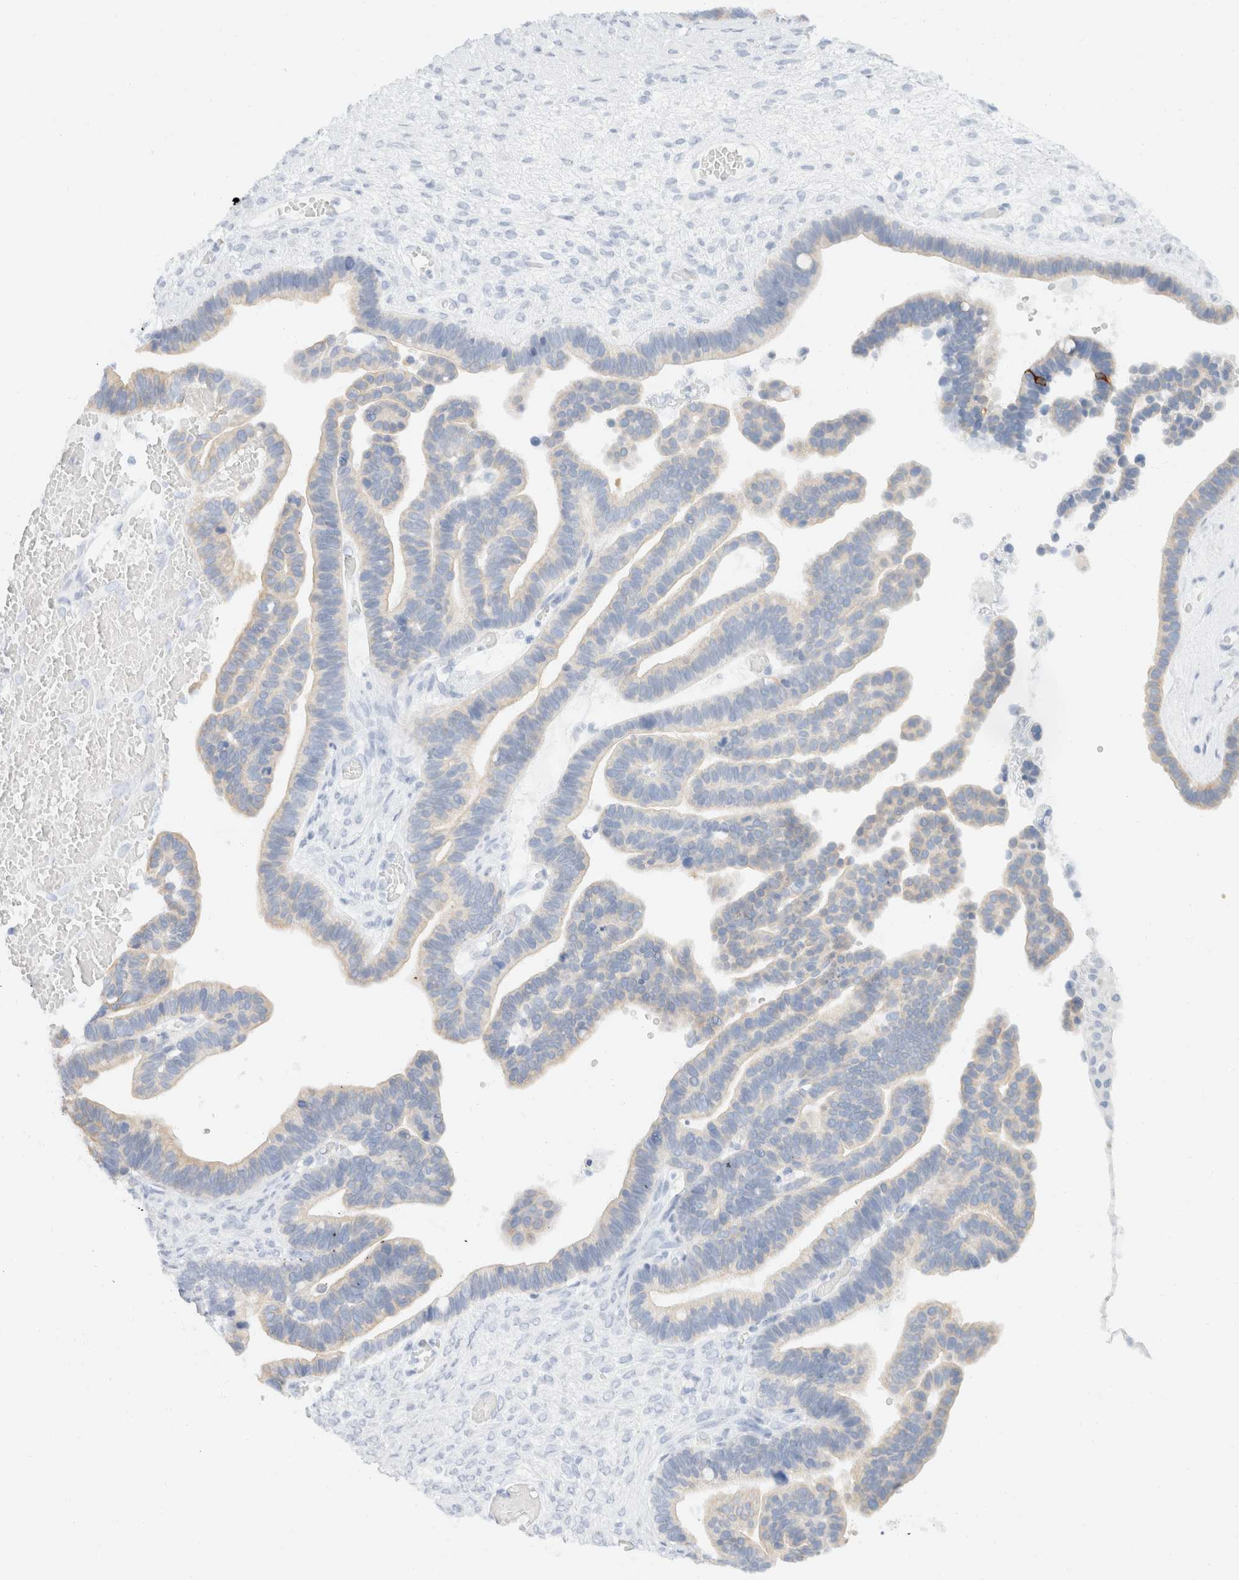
{"staining": {"intensity": "negative", "quantity": "none", "location": "none"}, "tissue": "ovarian cancer", "cell_type": "Tumor cells", "image_type": "cancer", "snomed": [{"axis": "morphology", "description": "Cystadenocarcinoma, serous, NOS"}, {"axis": "topography", "description": "Ovary"}], "caption": "This is an immunohistochemistry (IHC) image of human ovarian cancer. There is no staining in tumor cells.", "gene": "KRT20", "patient": {"sex": "female", "age": 56}}